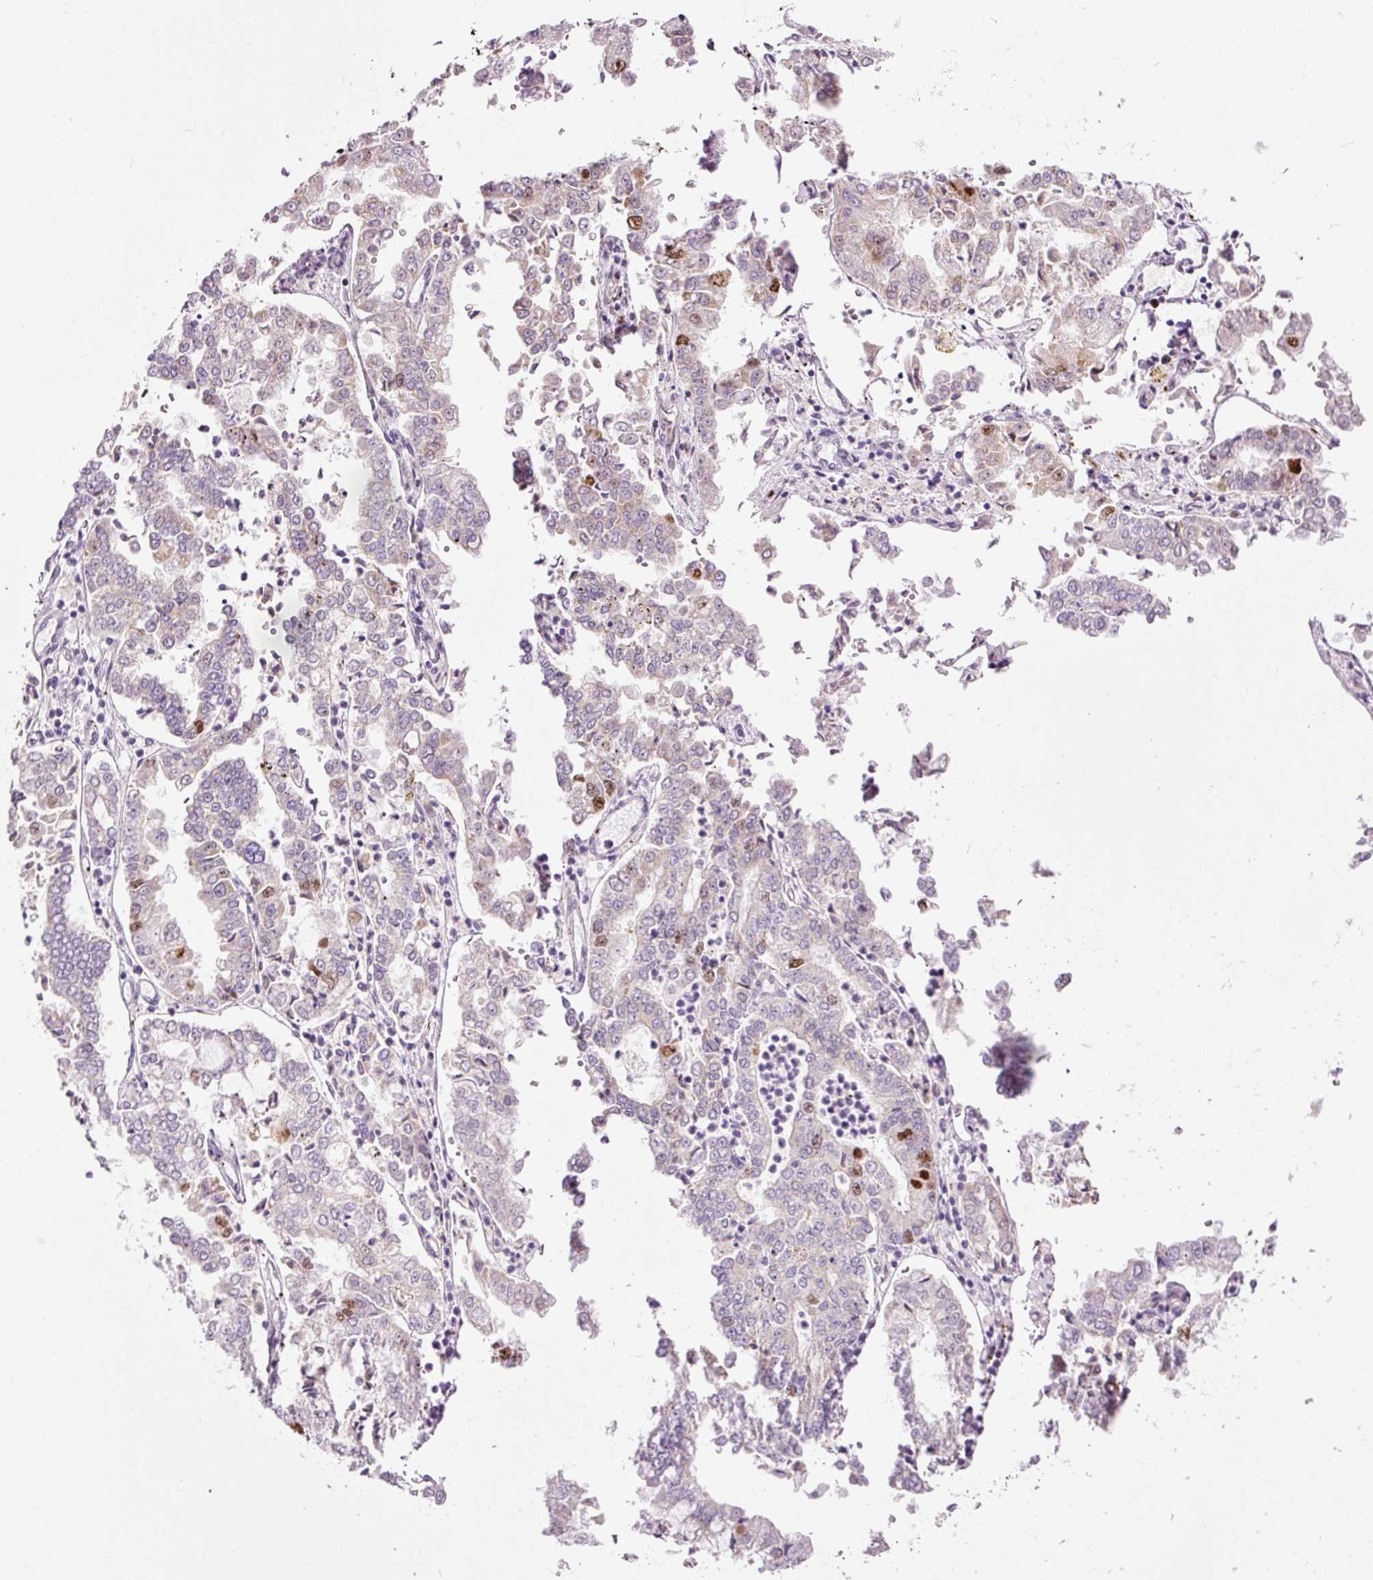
{"staining": {"intensity": "moderate", "quantity": "<25%", "location": "nuclear"}, "tissue": "stomach cancer", "cell_type": "Tumor cells", "image_type": "cancer", "snomed": [{"axis": "morphology", "description": "Adenocarcinoma, NOS"}, {"axis": "topography", "description": "Stomach"}], "caption": "Tumor cells demonstrate moderate nuclear staining in approximately <25% of cells in stomach cancer (adenocarcinoma).", "gene": "KPNA2", "patient": {"sex": "male", "age": 76}}